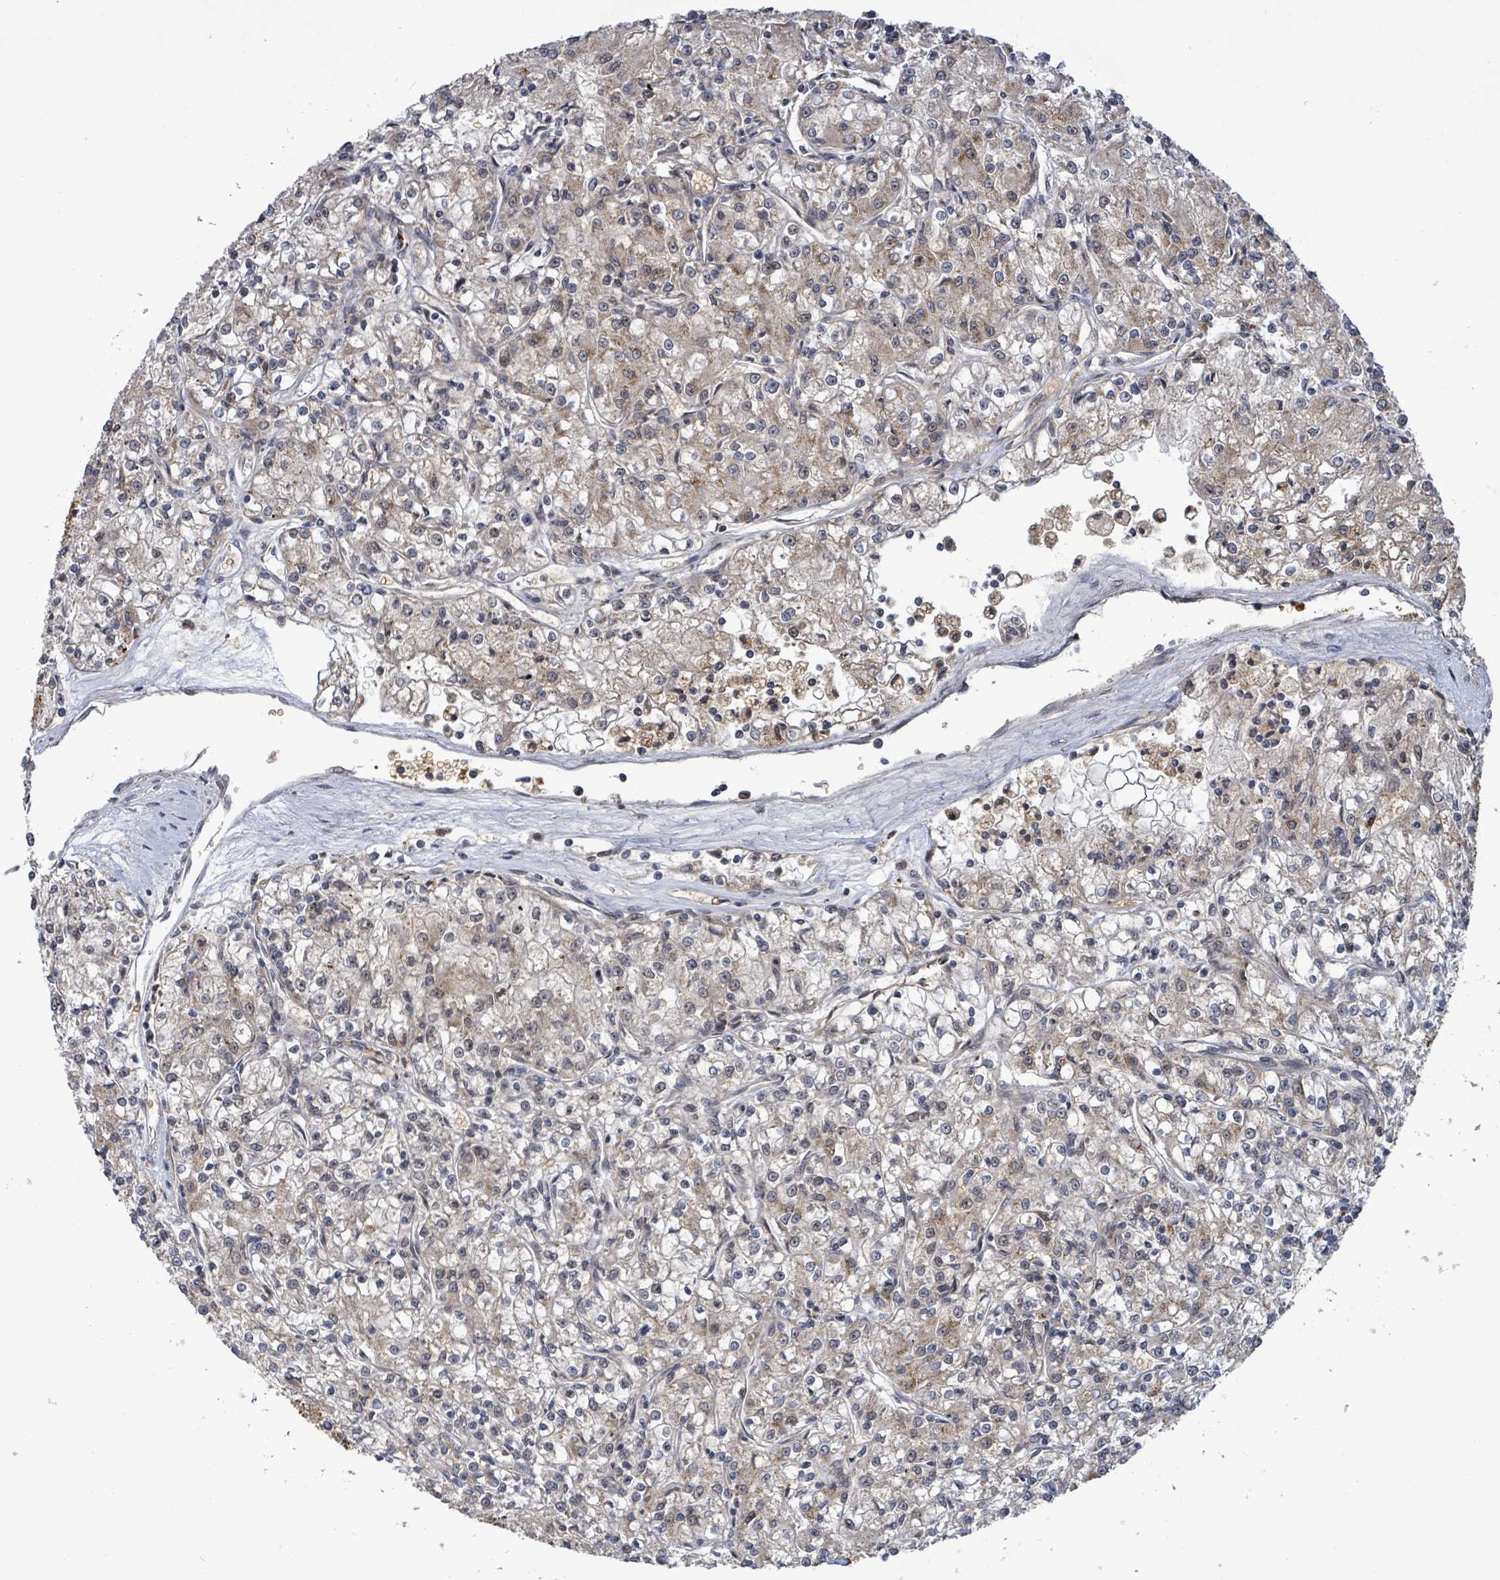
{"staining": {"intensity": "weak", "quantity": "<25%", "location": "cytoplasmic/membranous"}, "tissue": "renal cancer", "cell_type": "Tumor cells", "image_type": "cancer", "snomed": [{"axis": "morphology", "description": "Adenocarcinoma, NOS"}, {"axis": "topography", "description": "Kidney"}], "caption": "DAB (3,3'-diaminobenzidine) immunohistochemical staining of renal cancer exhibits no significant positivity in tumor cells.", "gene": "PATZ1", "patient": {"sex": "female", "age": 59}}